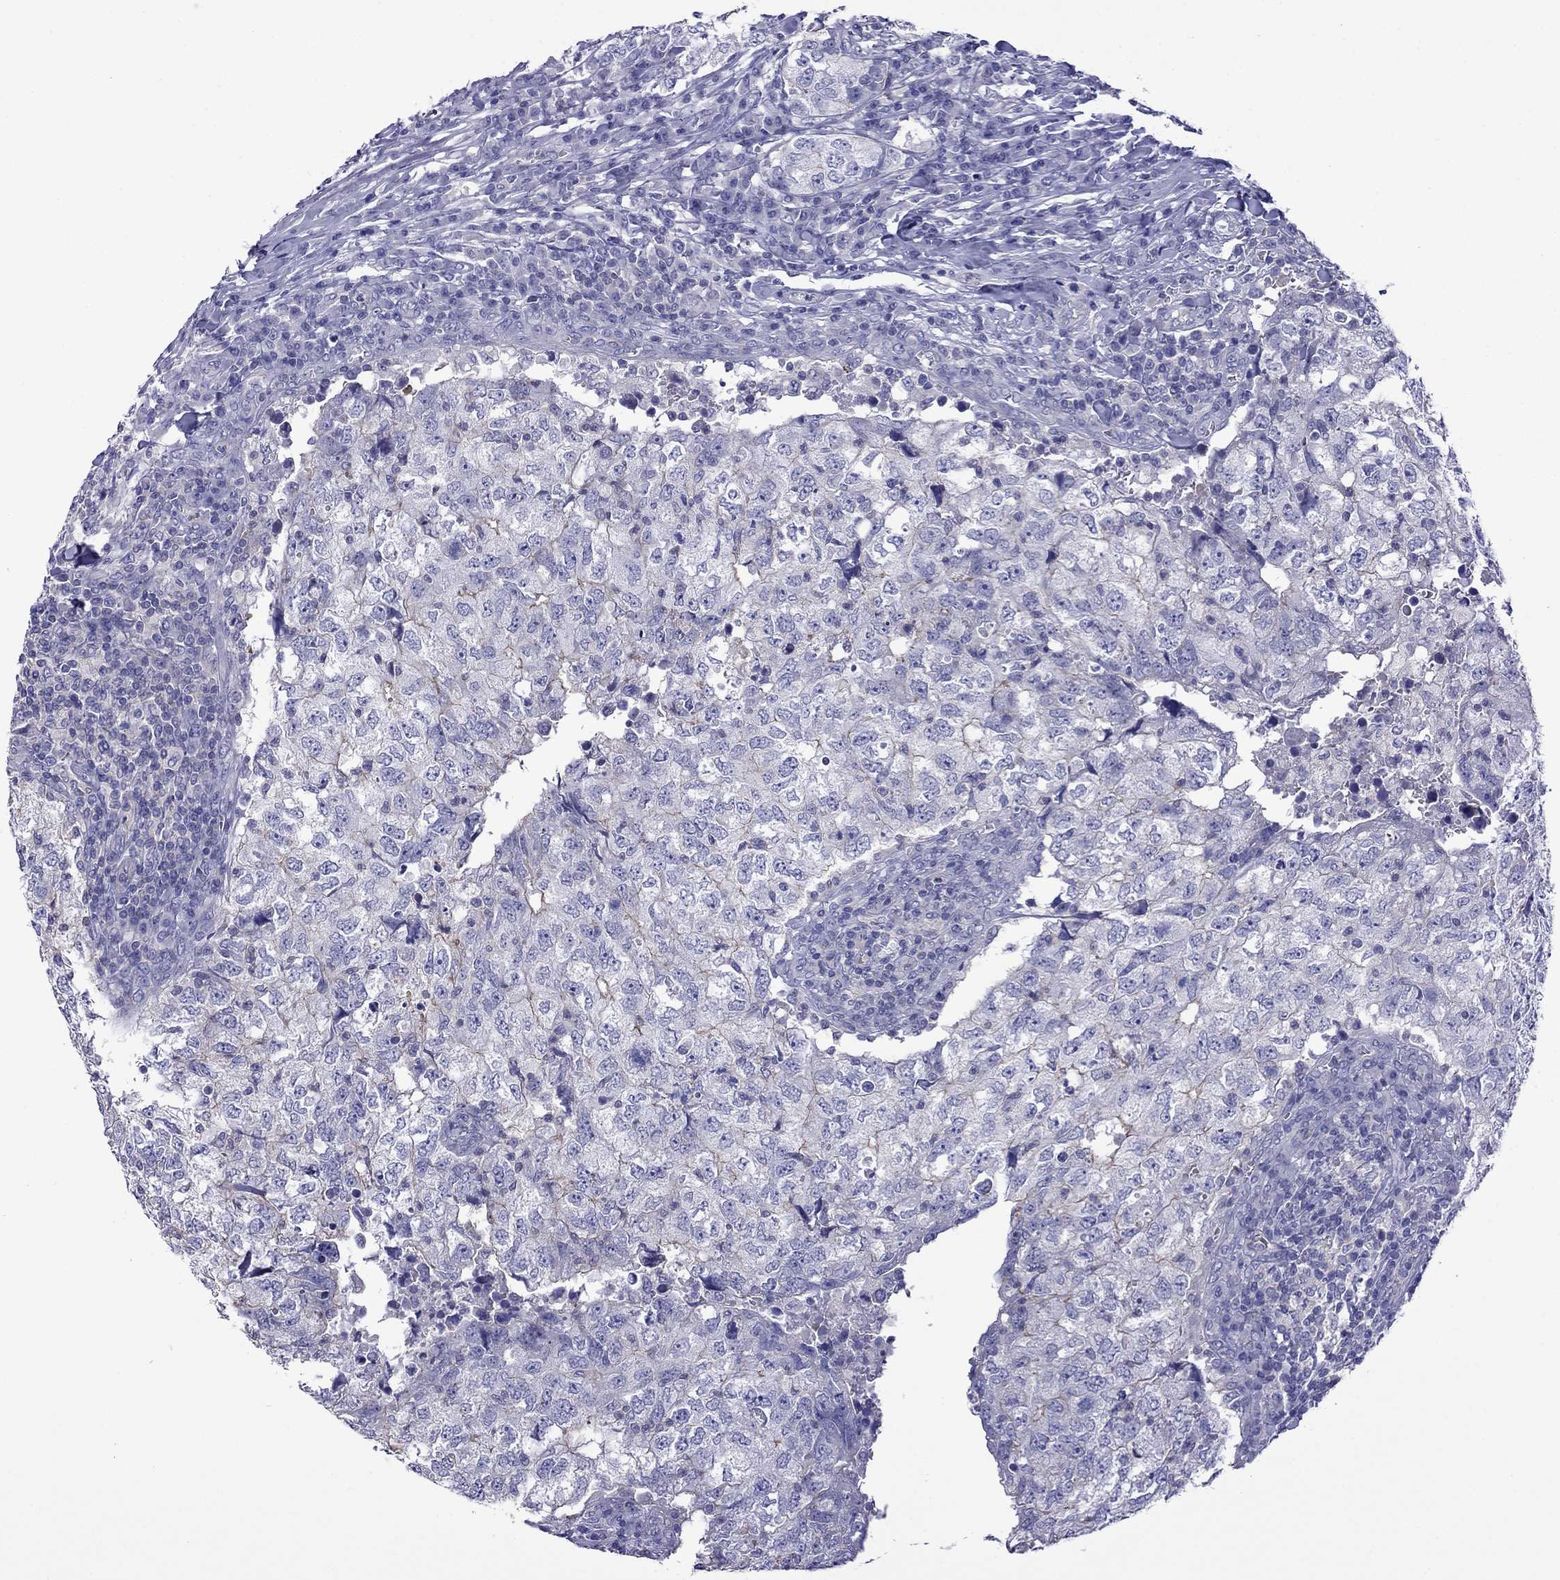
{"staining": {"intensity": "negative", "quantity": "none", "location": "none"}, "tissue": "breast cancer", "cell_type": "Tumor cells", "image_type": "cancer", "snomed": [{"axis": "morphology", "description": "Duct carcinoma"}, {"axis": "topography", "description": "Breast"}], "caption": "The IHC image has no significant staining in tumor cells of breast intraductal carcinoma tissue. The staining was performed using DAB (3,3'-diaminobenzidine) to visualize the protein expression in brown, while the nuclei were stained in blue with hematoxylin (Magnification: 20x).", "gene": "STAR", "patient": {"sex": "female", "age": 30}}